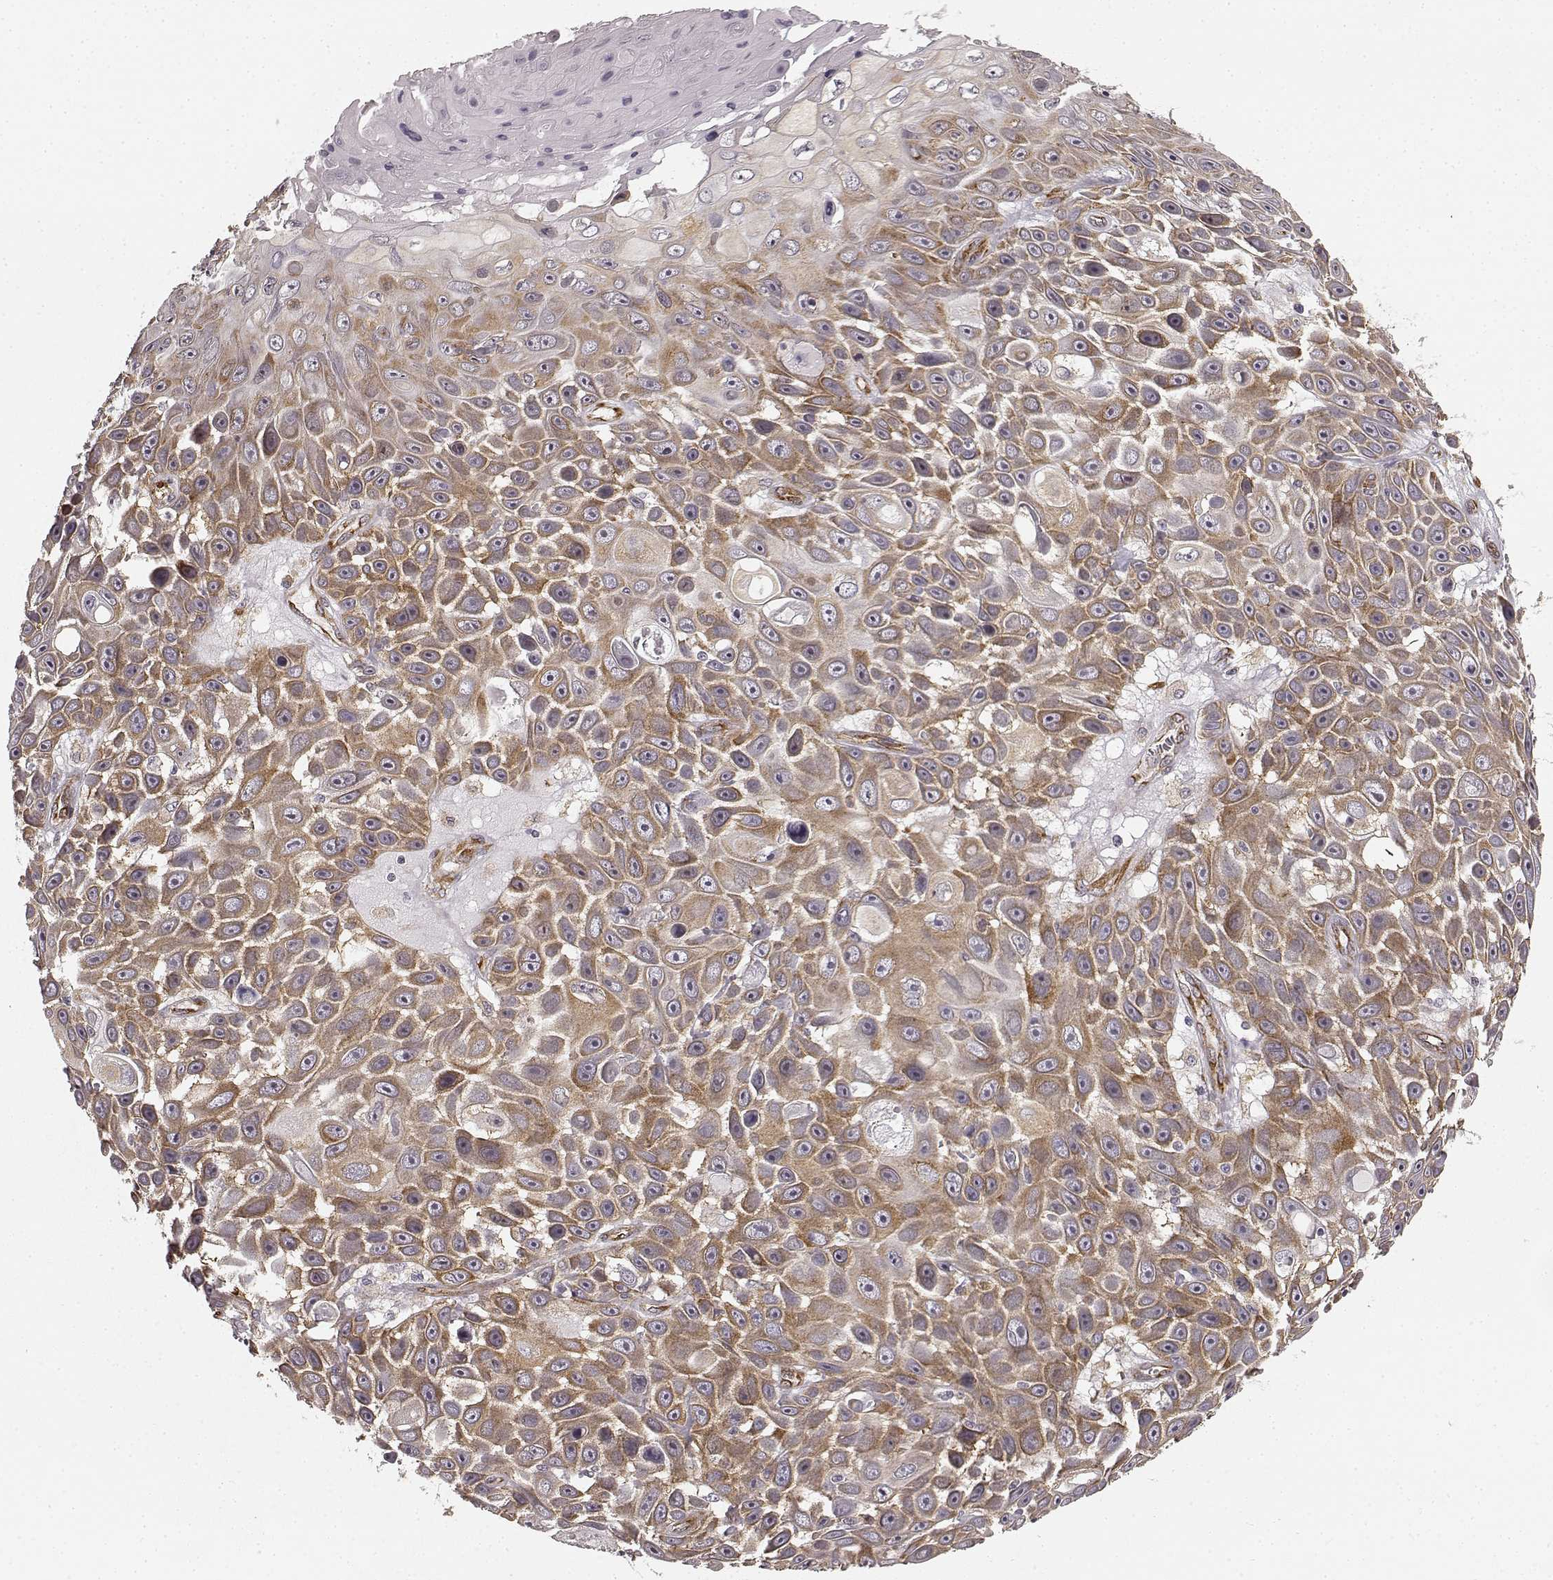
{"staining": {"intensity": "moderate", "quantity": ">75%", "location": "cytoplasmic/membranous"}, "tissue": "skin cancer", "cell_type": "Tumor cells", "image_type": "cancer", "snomed": [{"axis": "morphology", "description": "Squamous cell carcinoma, NOS"}, {"axis": "topography", "description": "Skin"}], "caption": "Immunohistochemistry micrograph of neoplastic tissue: squamous cell carcinoma (skin) stained using IHC reveals medium levels of moderate protein expression localized specifically in the cytoplasmic/membranous of tumor cells, appearing as a cytoplasmic/membranous brown color.", "gene": "TMEM14A", "patient": {"sex": "male", "age": 82}}